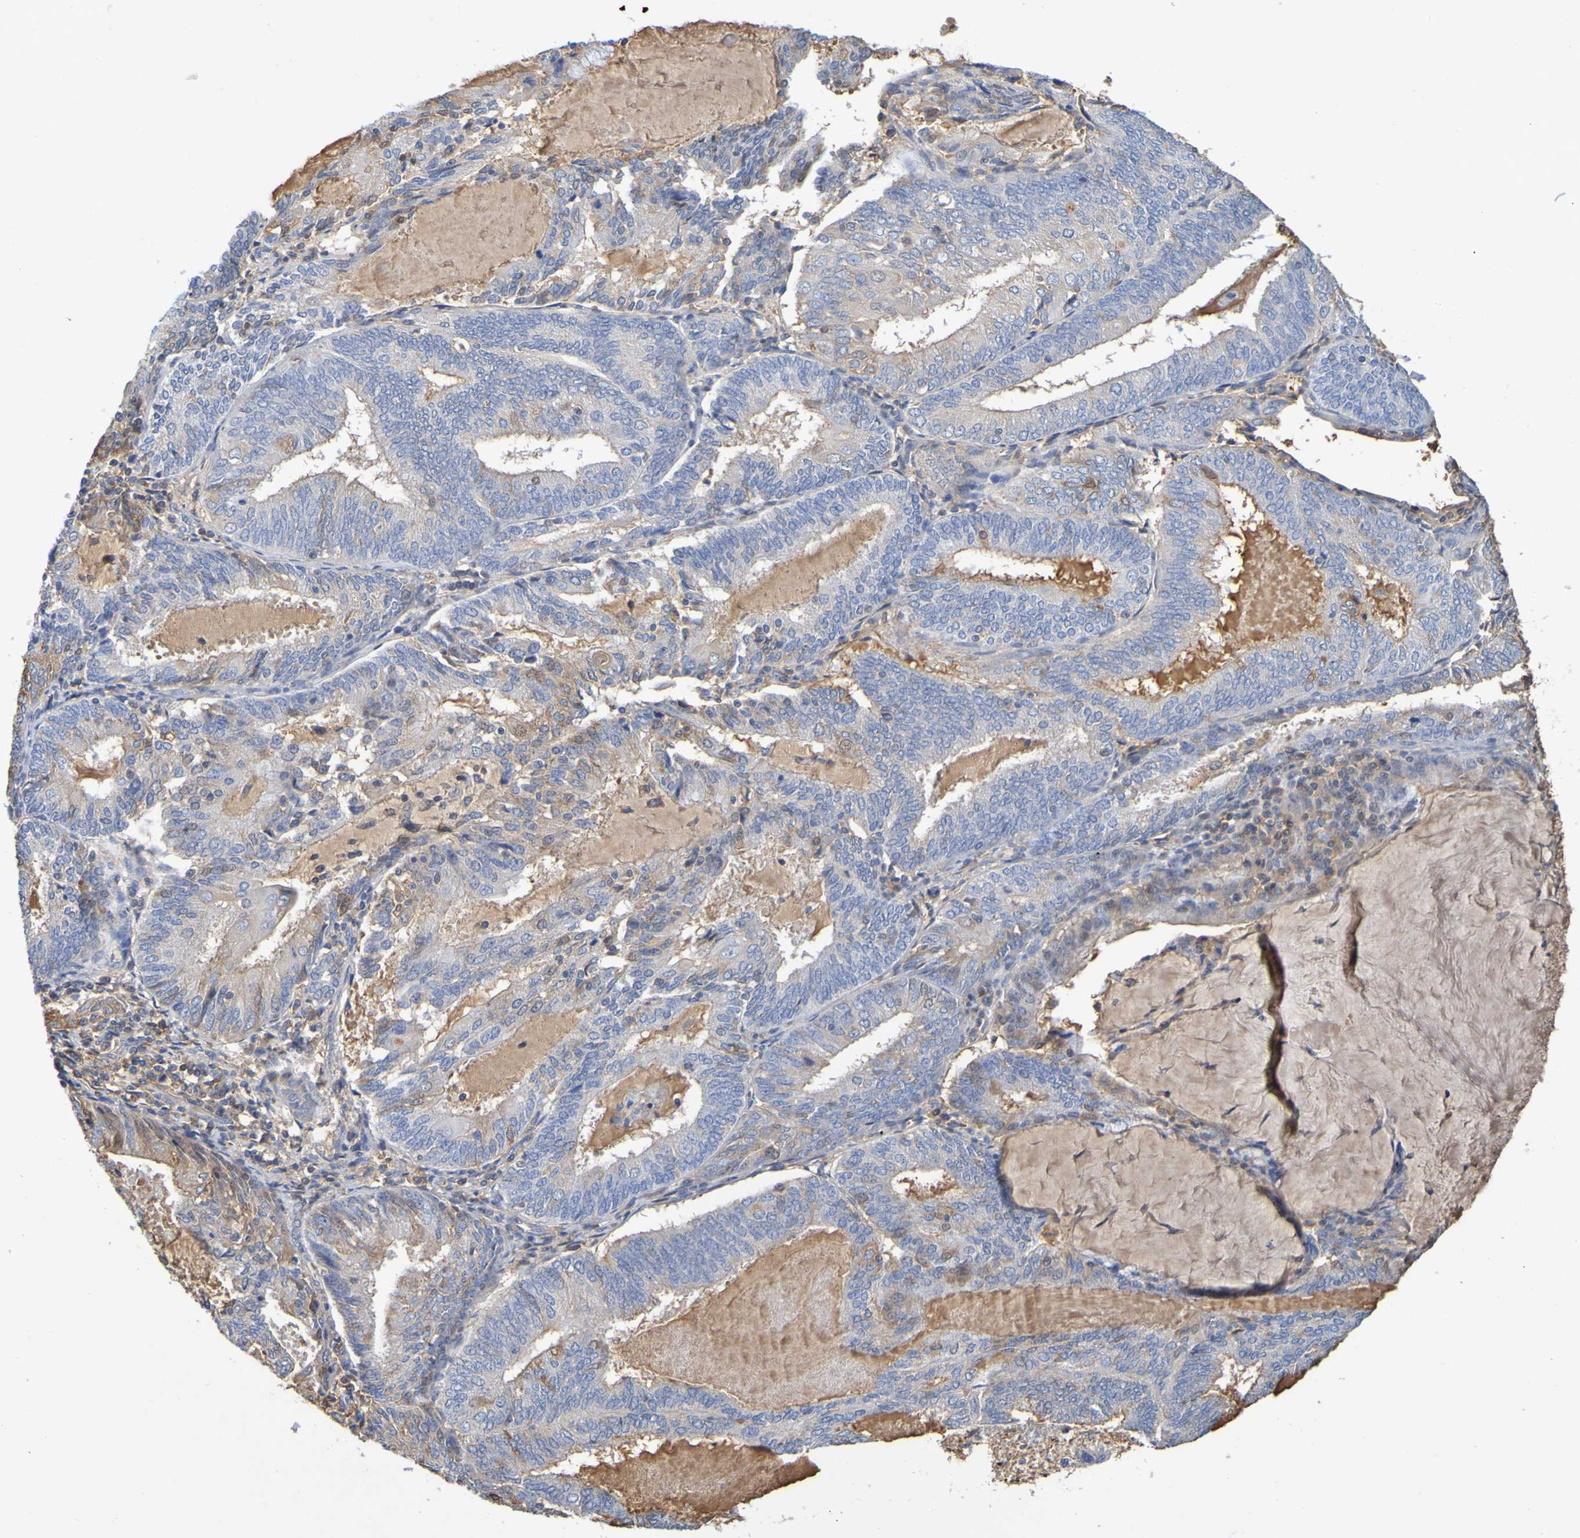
{"staining": {"intensity": "moderate", "quantity": "<25%", "location": "cytoplasmic/membranous"}, "tissue": "endometrial cancer", "cell_type": "Tumor cells", "image_type": "cancer", "snomed": [{"axis": "morphology", "description": "Adenocarcinoma, NOS"}, {"axis": "topography", "description": "Endometrium"}], "caption": "Endometrial adenocarcinoma stained for a protein (brown) displays moderate cytoplasmic/membranous positive expression in about <25% of tumor cells.", "gene": "GAB3", "patient": {"sex": "female", "age": 81}}